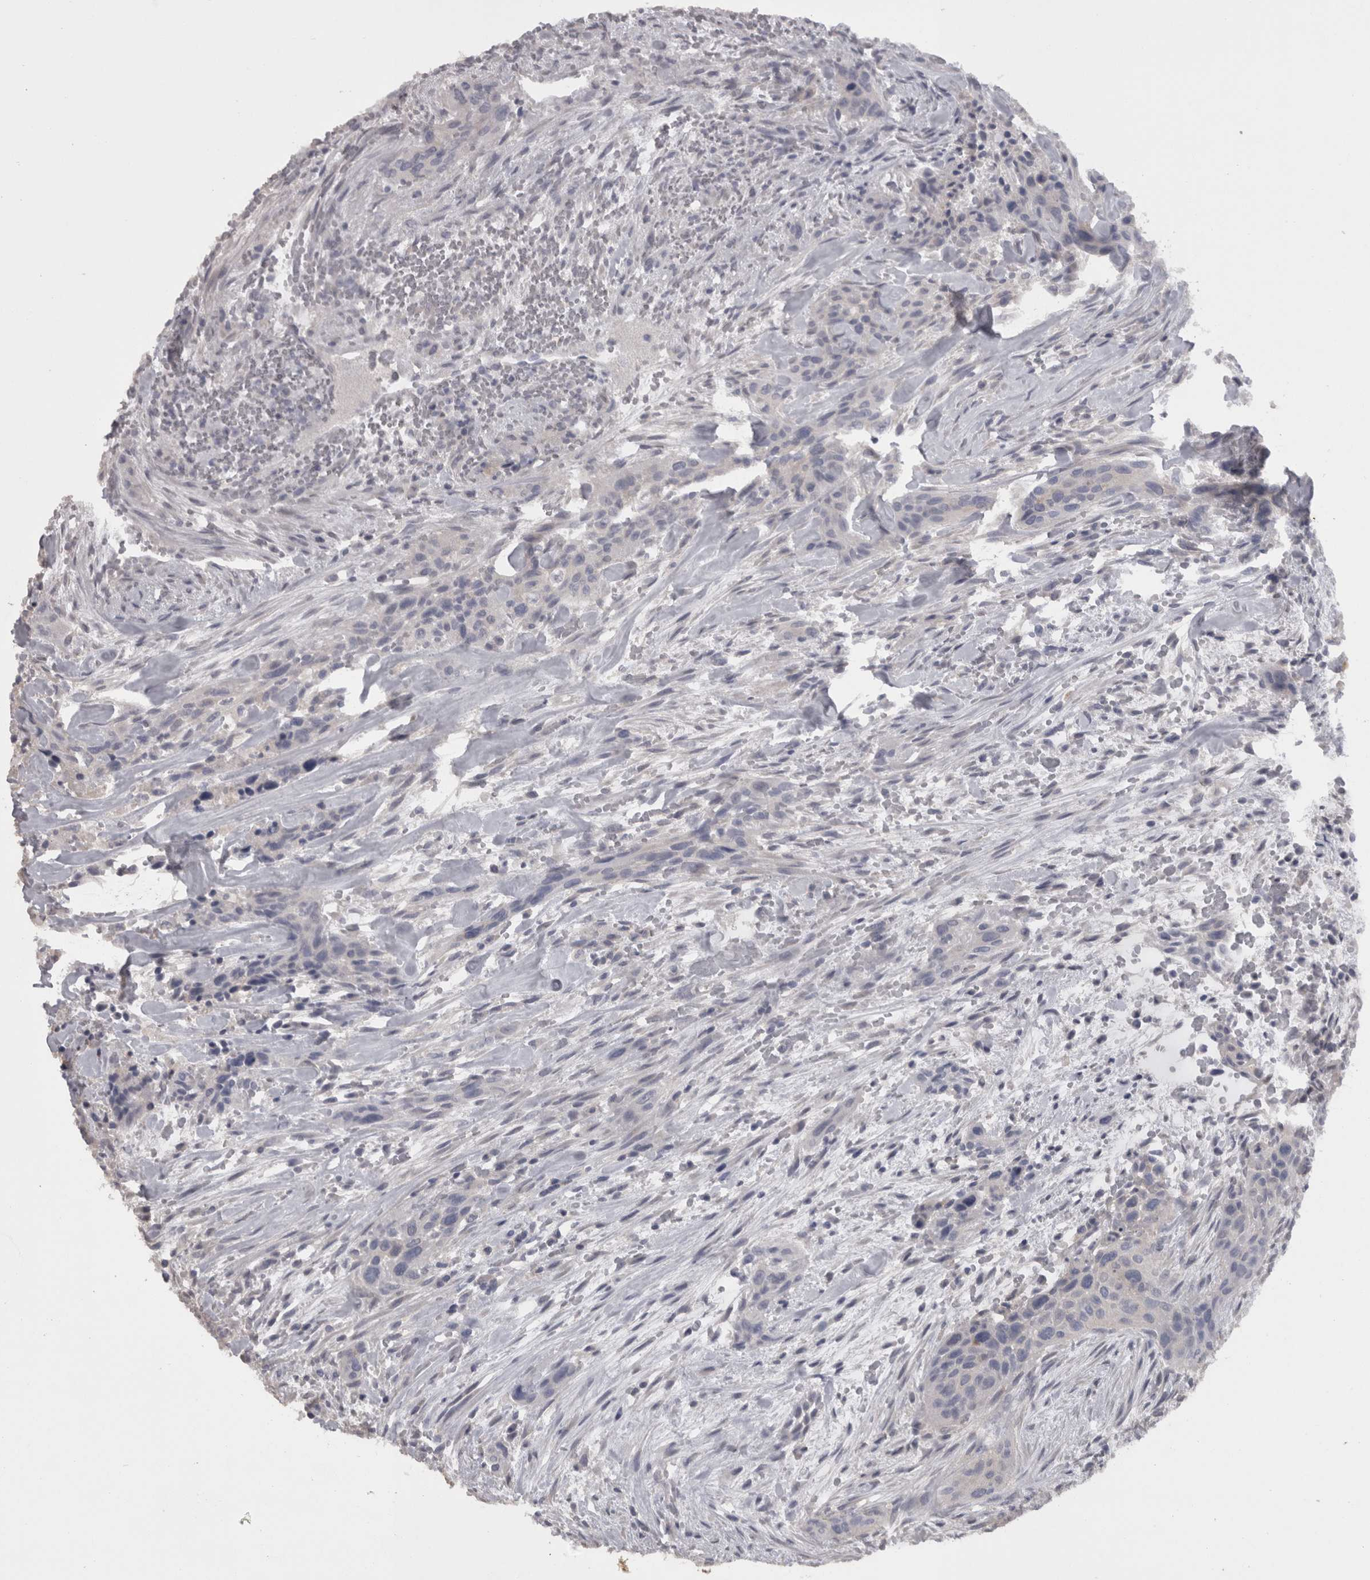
{"staining": {"intensity": "negative", "quantity": "none", "location": "none"}, "tissue": "urothelial cancer", "cell_type": "Tumor cells", "image_type": "cancer", "snomed": [{"axis": "morphology", "description": "Urothelial carcinoma, High grade"}, {"axis": "topography", "description": "Urinary bladder"}], "caption": "IHC image of human high-grade urothelial carcinoma stained for a protein (brown), which displays no positivity in tumor cells.", "gene": "CAMK2D", "patient": {"sex": "male", "age": 35}}